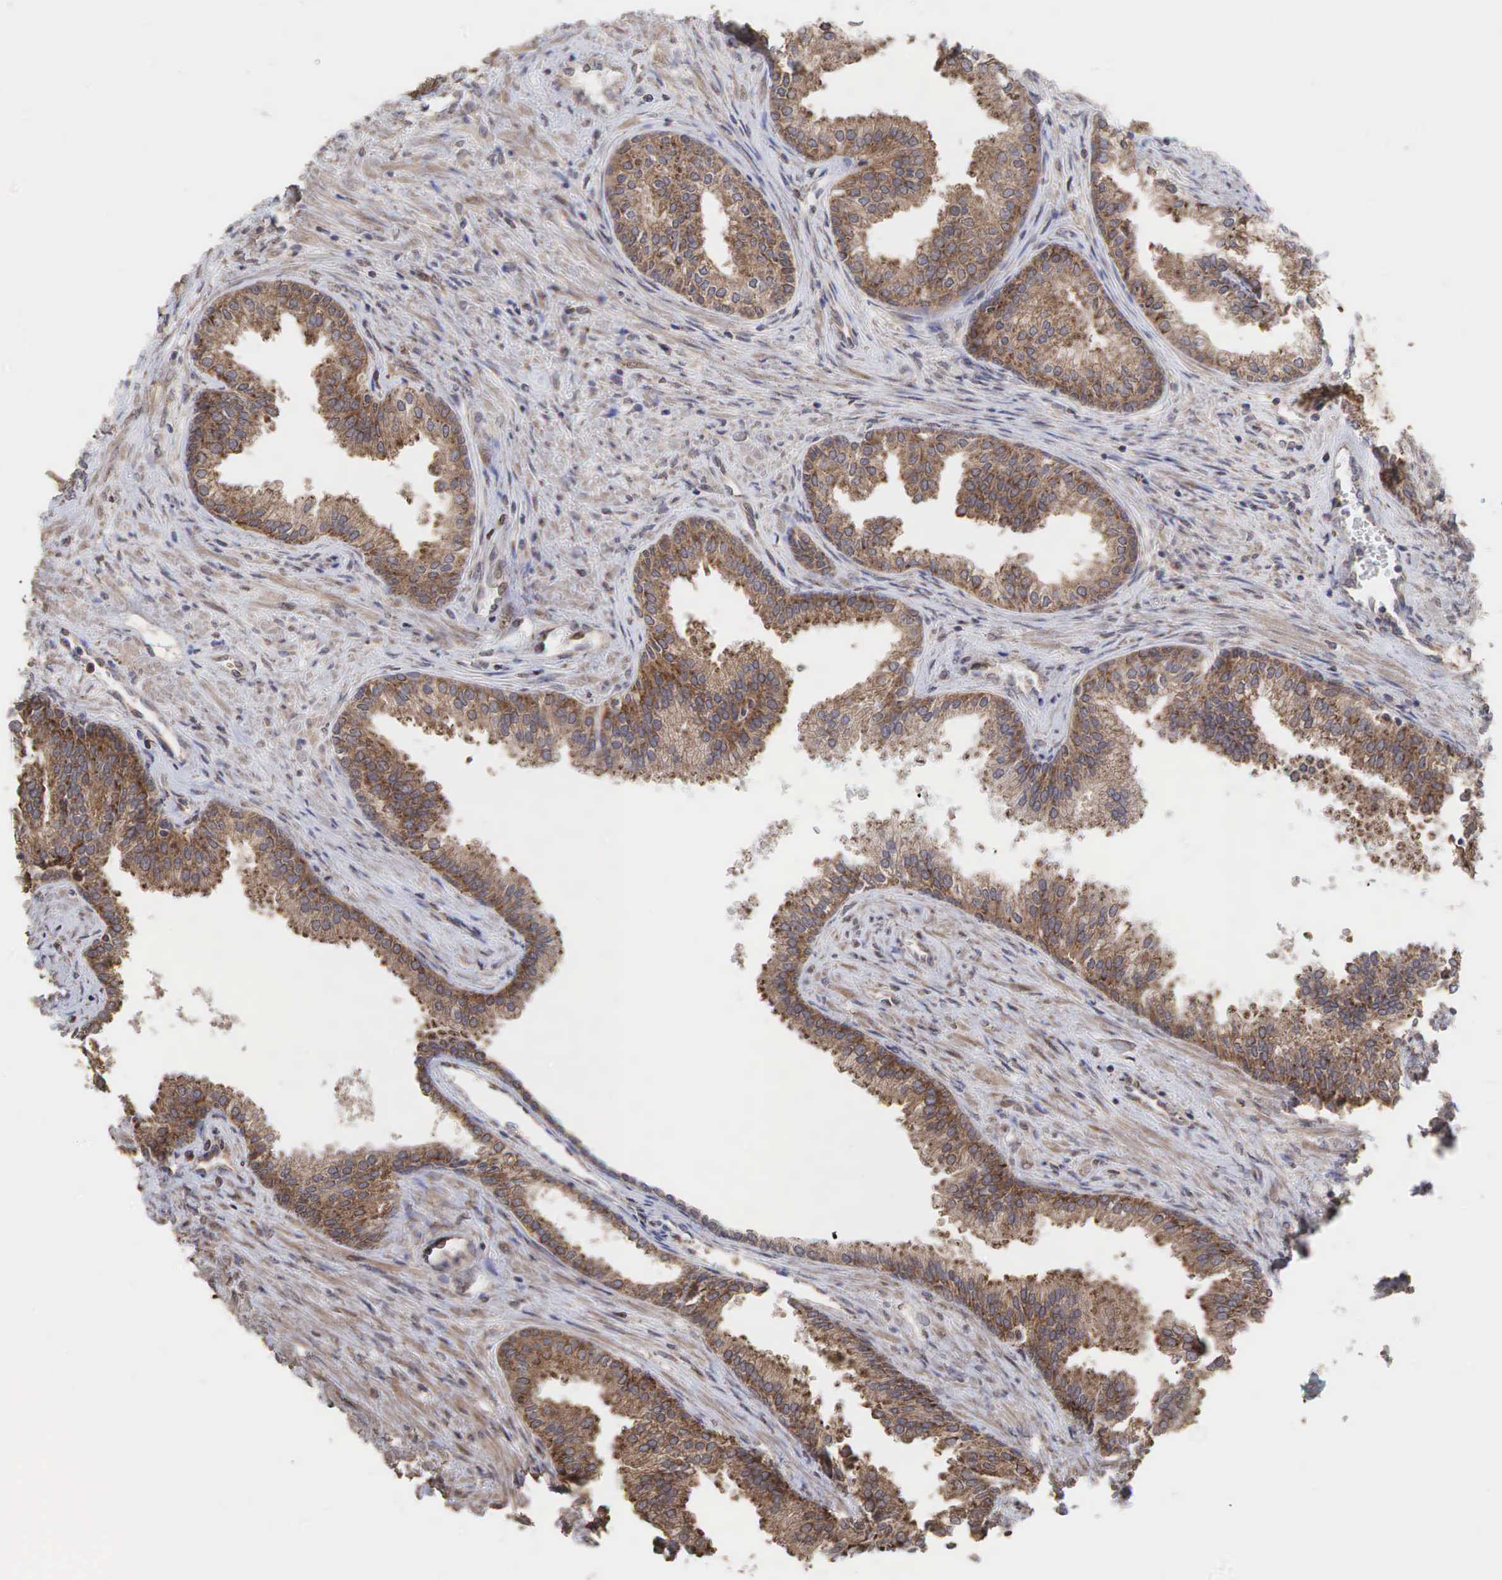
{"staining": {"intensity": "moderate", "quantity": ">75%", "location": "cytoplasmic/membranous"}, "tissue": "prostate", "cell_type": "Glandular cells", "image_type": "normal", "snomed": [{"axis": "morphology", "description": "Normal tissue, NOS"}, {"axis": "topography", "description": "Prostate"}], "caption": "DAB (3,3'-diaminobenzidine) immunohistochemical staining of normal prostate displays moderate cytoplasmic/membranous protein staining in about >75% of glandular cells. (Brightfield microscopy of DAB IHC at high magnification).", "gene": "PABPC5", "patient": {"sex": "male", "age": 68}}